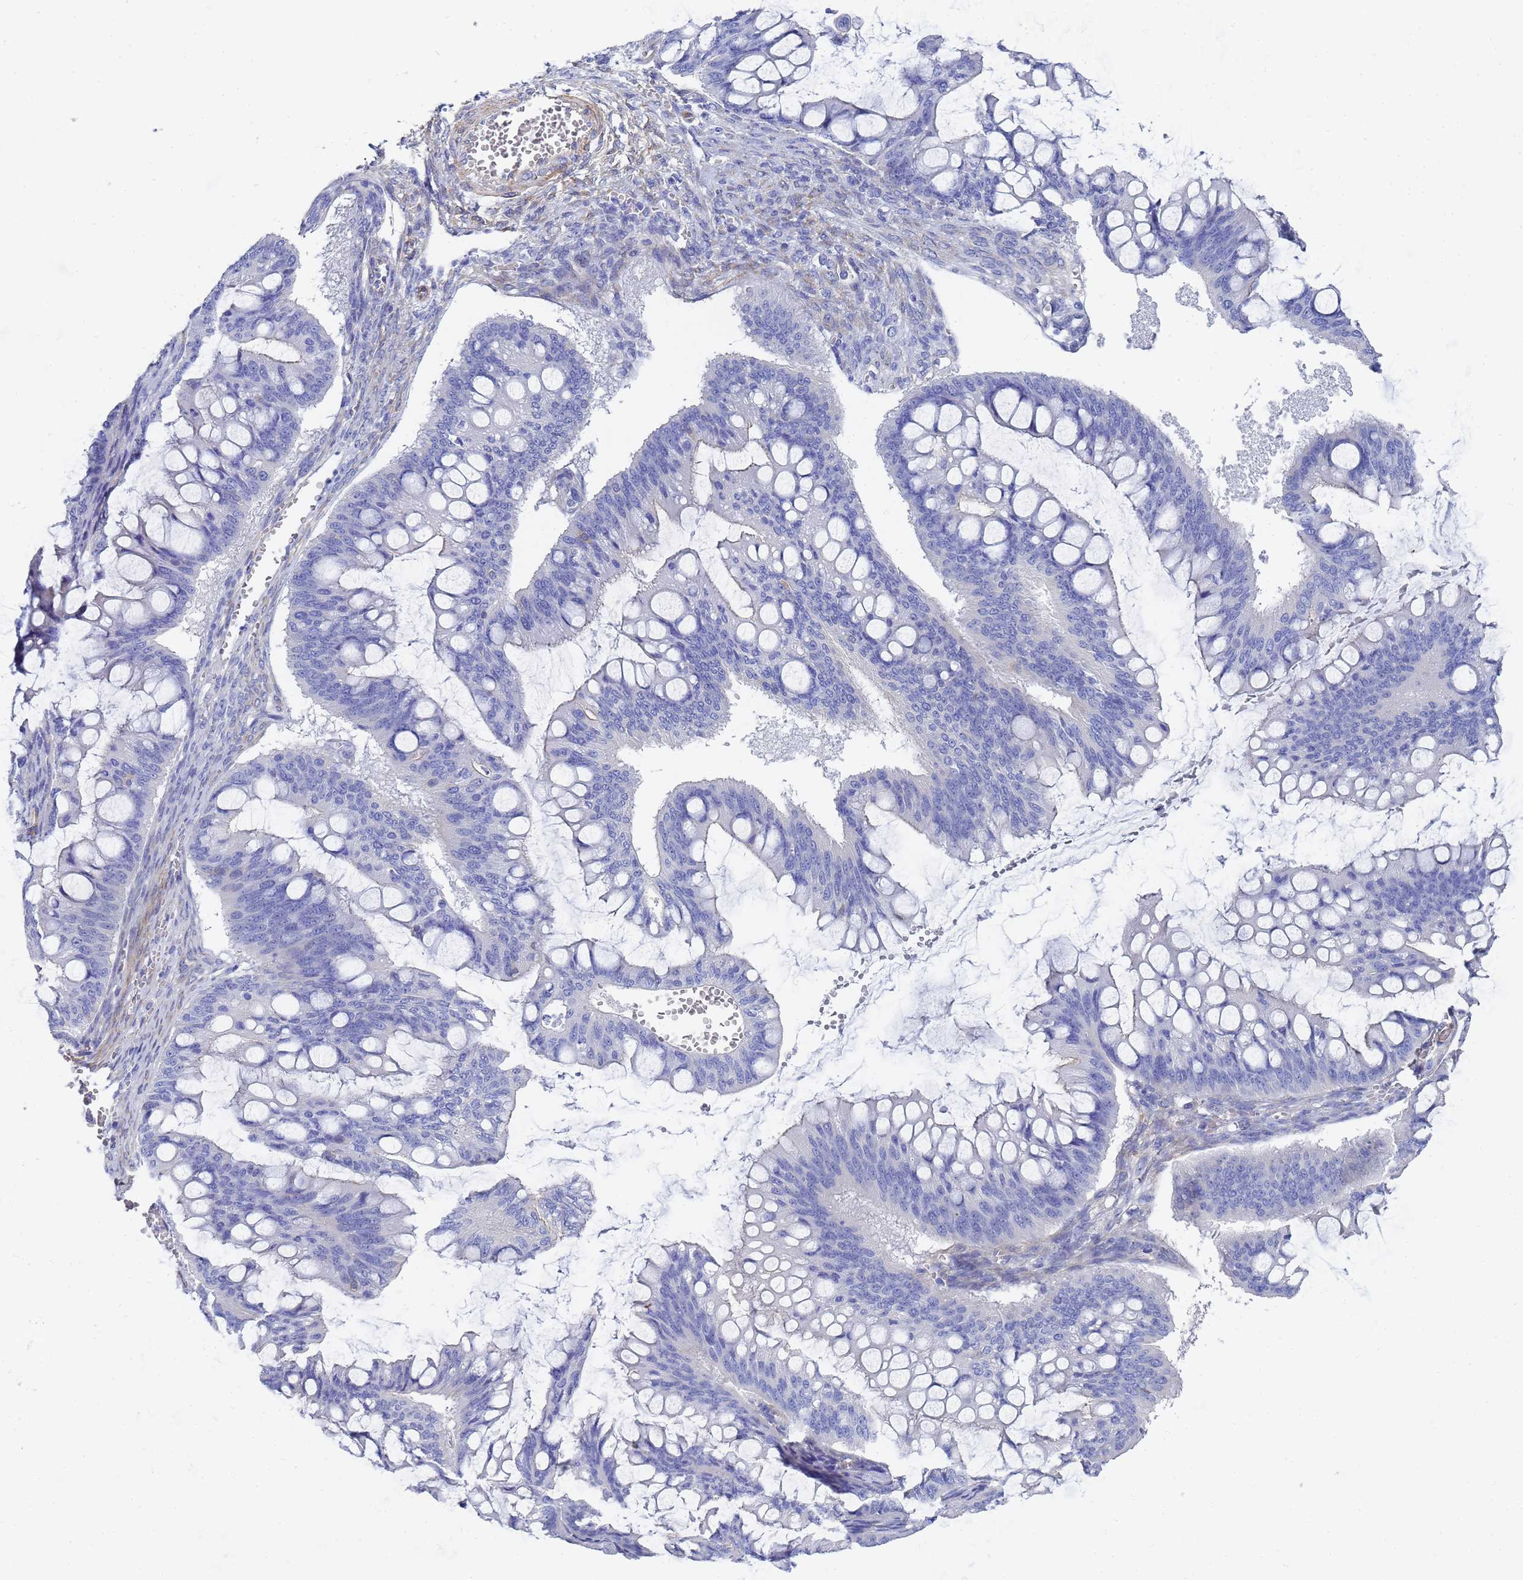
{"staining": {"intensity": "negative", "quantity": "none", "location": "none"}, "tissue": "ovarian cancer", "cell_type": "Tumor cells", "image_type": "cancer", "snomed": [{"axis": "morphology", "description": "Cystadenocarcinoma, mucinous, NOS"}, {"axis": "topography", "description": "Ovary"}], "caption": "High magnification brightfield microscopy of mucinous cystadenocarcinoma (ovarian) stained with DAB (brown) and counterstained with hematoxylin (blue): tumor cells show no significant staining.", "gene": "TUBB1", "patient": {"sex": "female", "age": 73}}